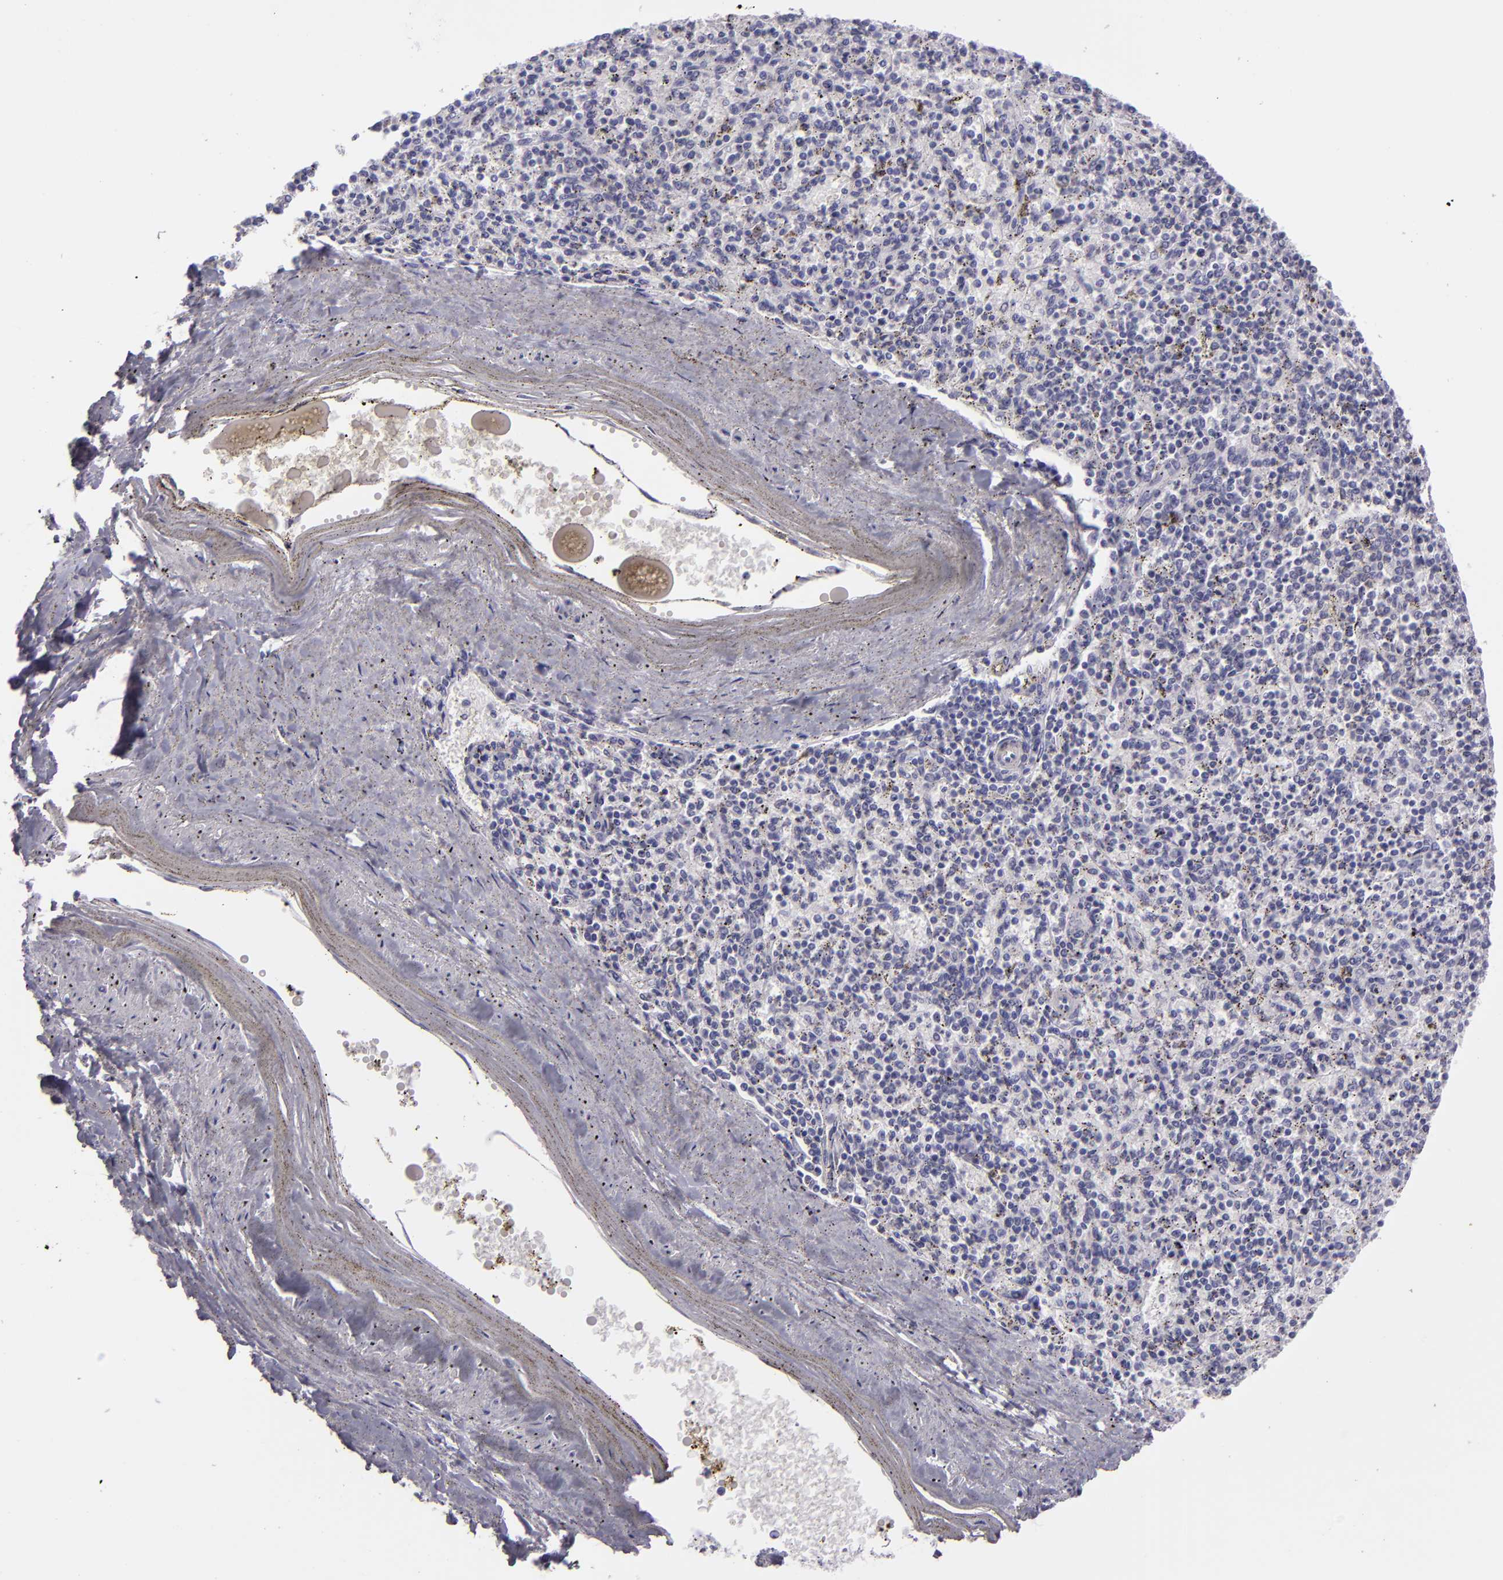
{"staining": {"intensity": "weak", "quantity": "<25%", "location": "cytoplasmic/membranous"}, "tissue": "spleen", "cell_type": "Cells in red pulp", "image_type": "normal", "snomed": [{"axis": "morphology", "description": "Normal tissue, NOS"}, {"axis": "topography", "description": "Spleen"}], "caption": "This is an immunohistochemistry histopathology image of benign spleen. There is no expression in cells in red pulp.", "gene": "CR2", "patient": {"sex": "male", "age": 72}}